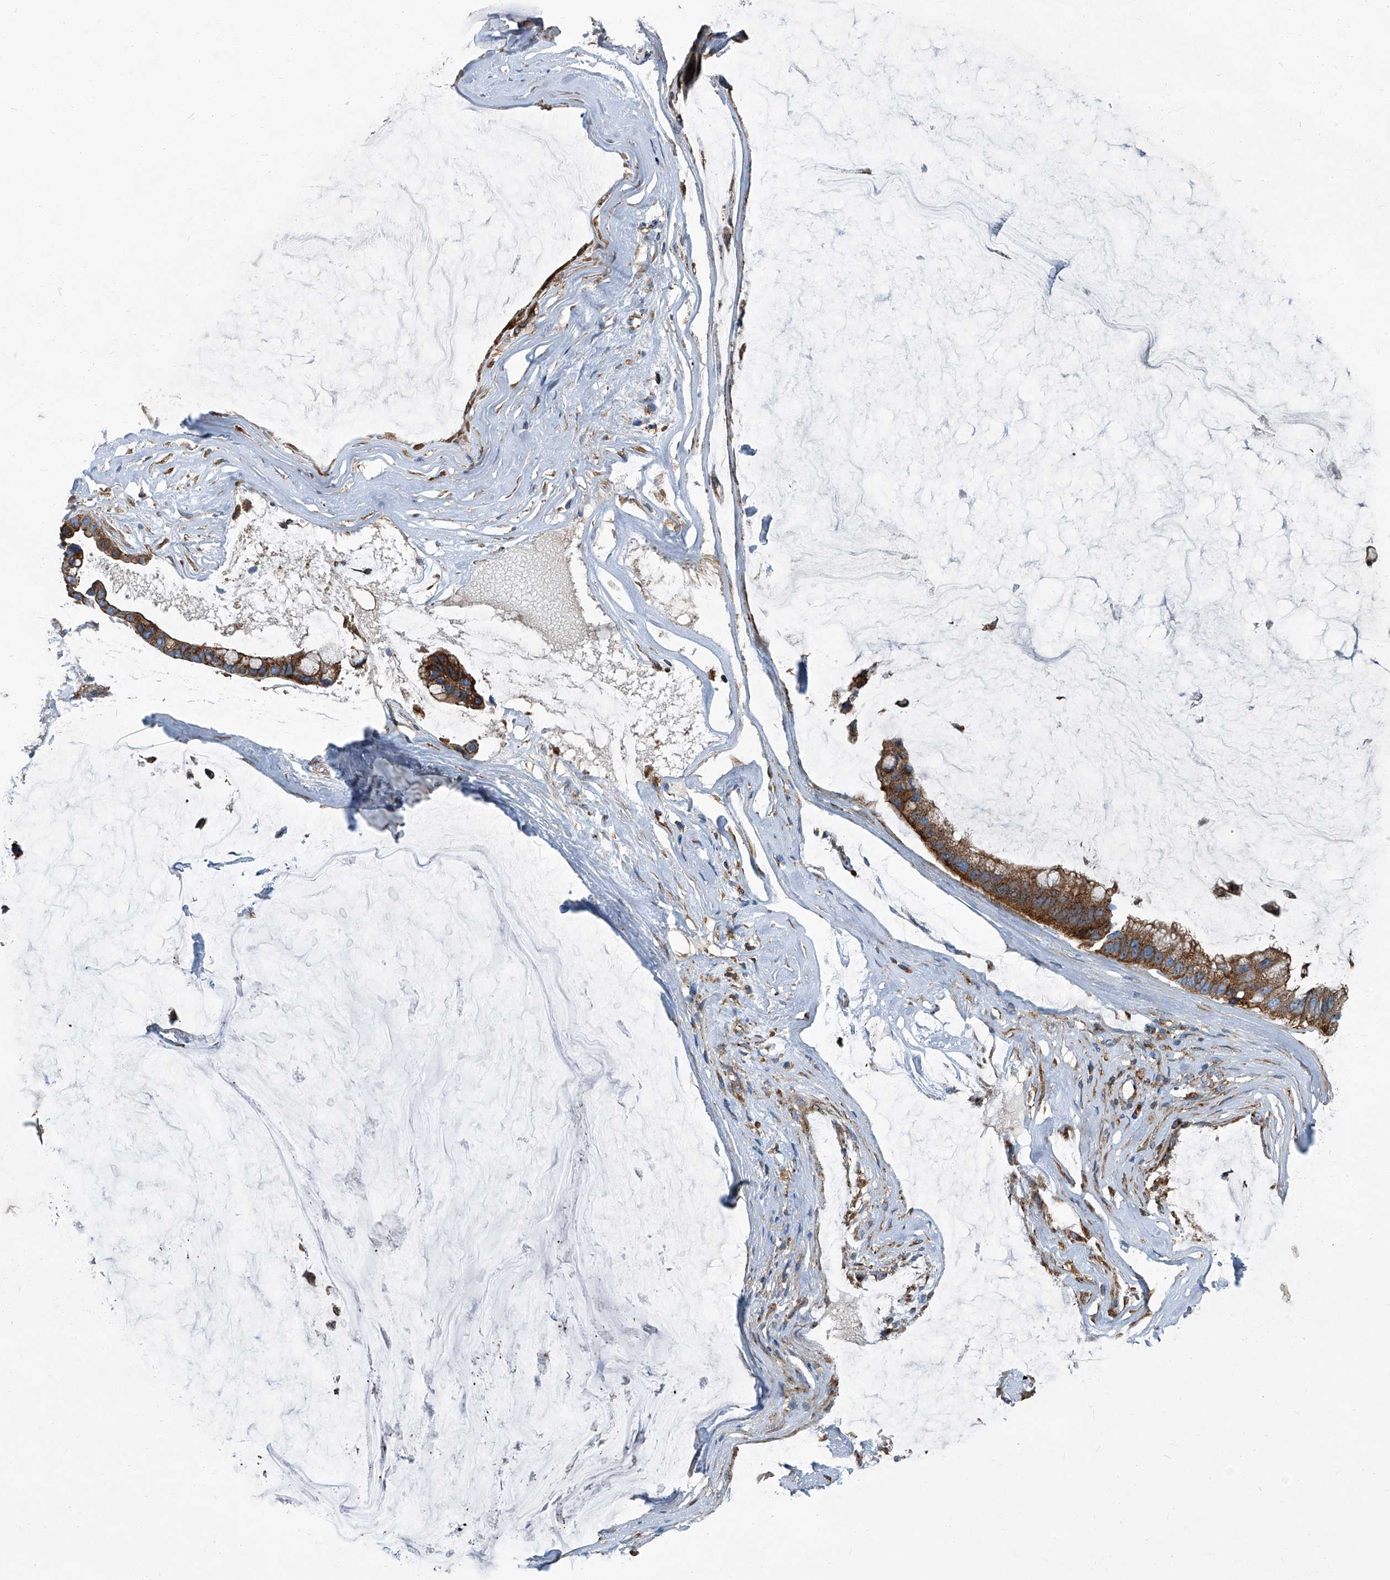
{"staining": {"intensity": "strong", "quantity": ">75%", "location": "cytoplasmic/membranous"}, "tissue": "ovarian cancer", "cell_type": "Tumor cells", "image_type": "cancer", "snomed": [{"axis": "morphology", "description": "Cystadenocarcinoma, mucinous, NOS"}, {"axis": "topography", "description": "Ovary"}], "caption": "Ovarian cancer (mucinous cystadenocarcinoma) was stained to show a protein in brown. There is high levels of strong cytoplasmic/membranous expression in approximately >75% of tumor cells.", "gene": "PIGH", "patient": {"sex": "female", "age": 39}}